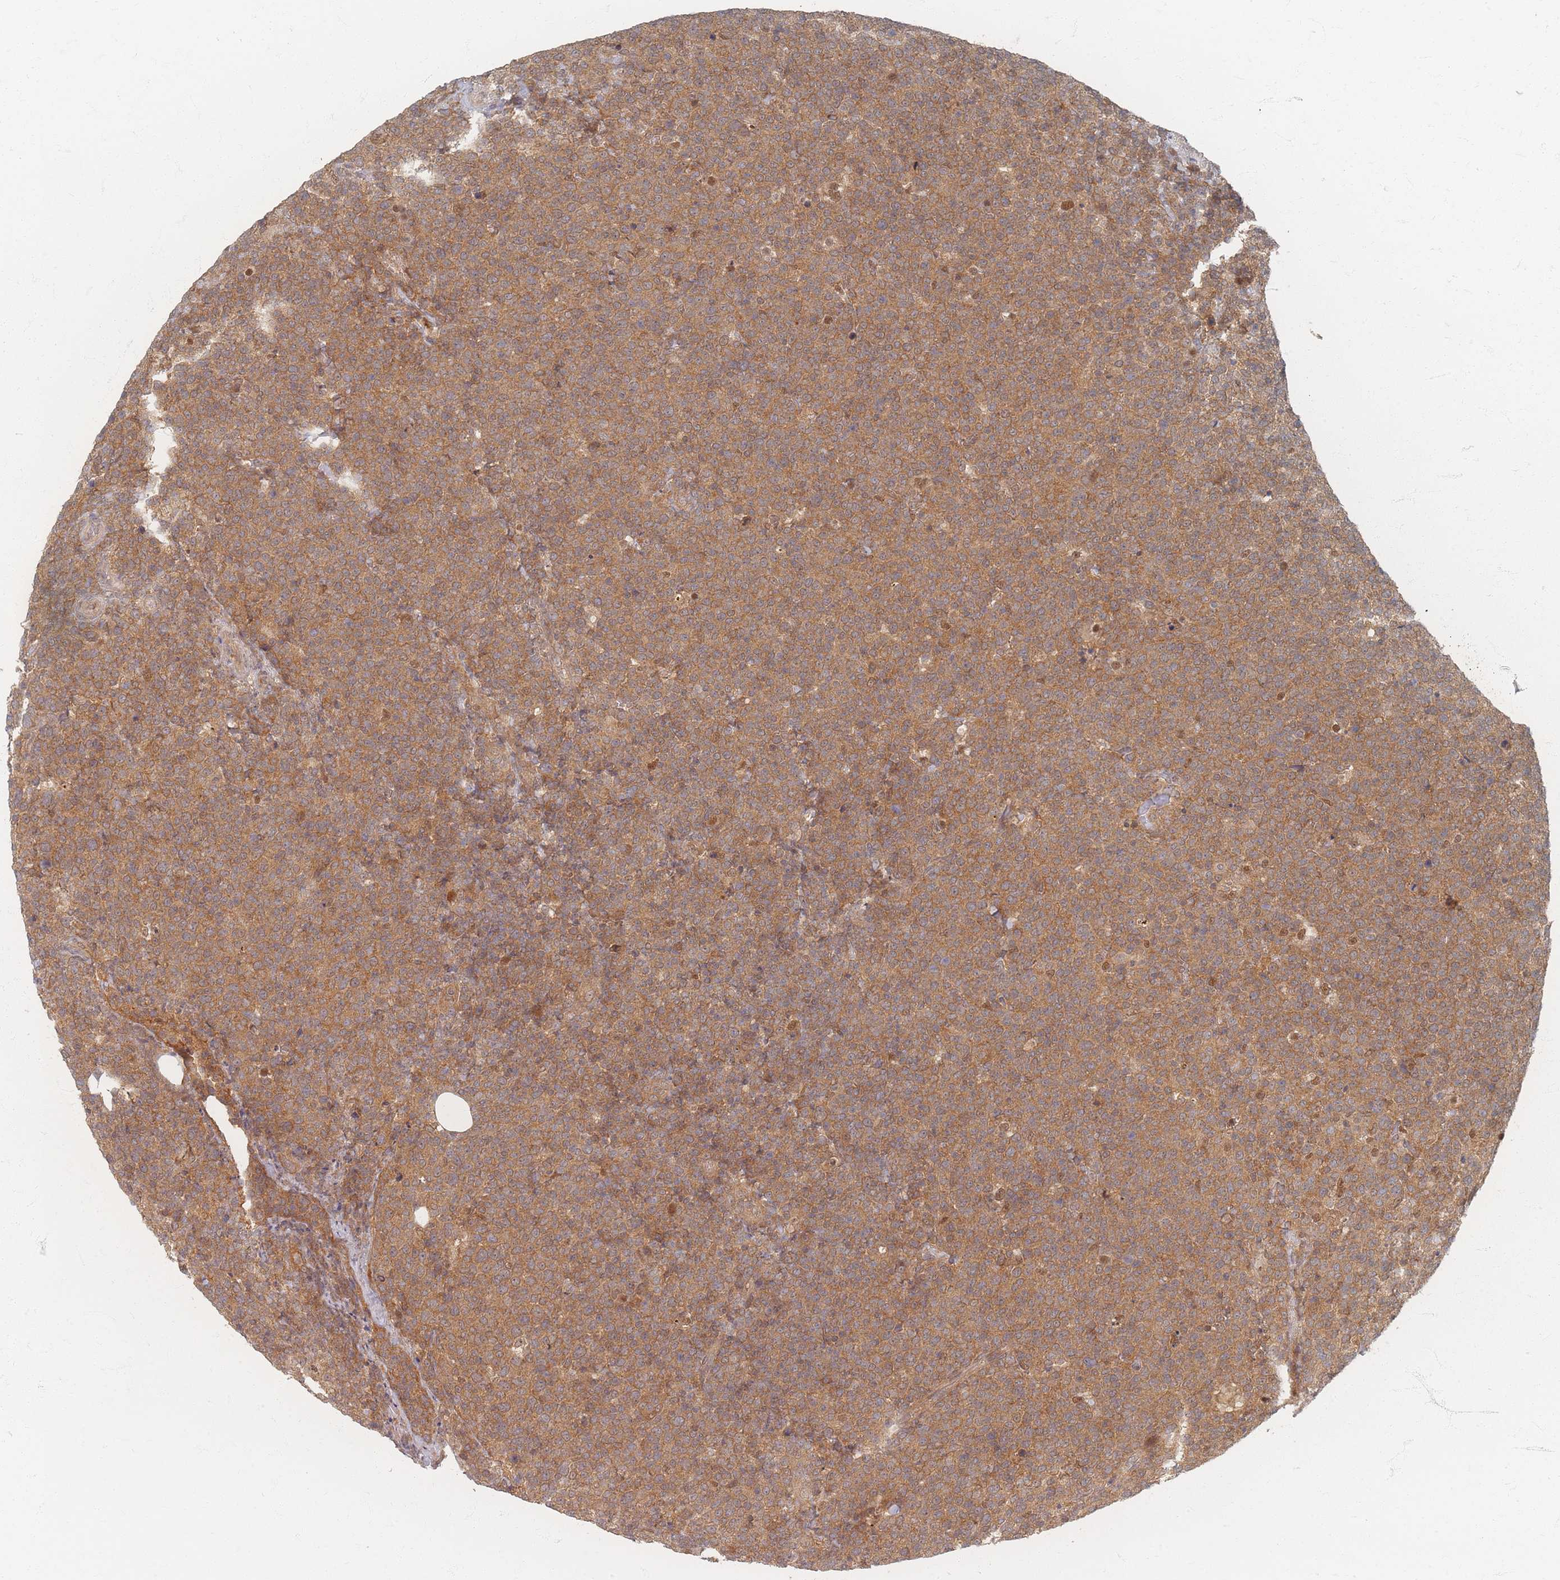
{"staining": {"intensity": "moderate", "quantity": ">75%", "location": "cytoplasmic/membranous"}, "tissue": "lymphoma", "cell_type": "Tumor cells", "image_type": "cancer", "snomed": [{"axis": "morphology", "description": "Malignant lymphoma, non-Hodgkin's type, High grade"}, {"axis": "topography", "description": "Lymph node"}], "caption": "High-grade malignant lymphoma, non-Hodgkin's type was stained to show a protein in brown. There is medium levels of moderate cytoplasmic/membranous positivity in about >75% of tumor cells.", "gene": "PSMD9", "patient": {"sex": "male", "age": 61}}